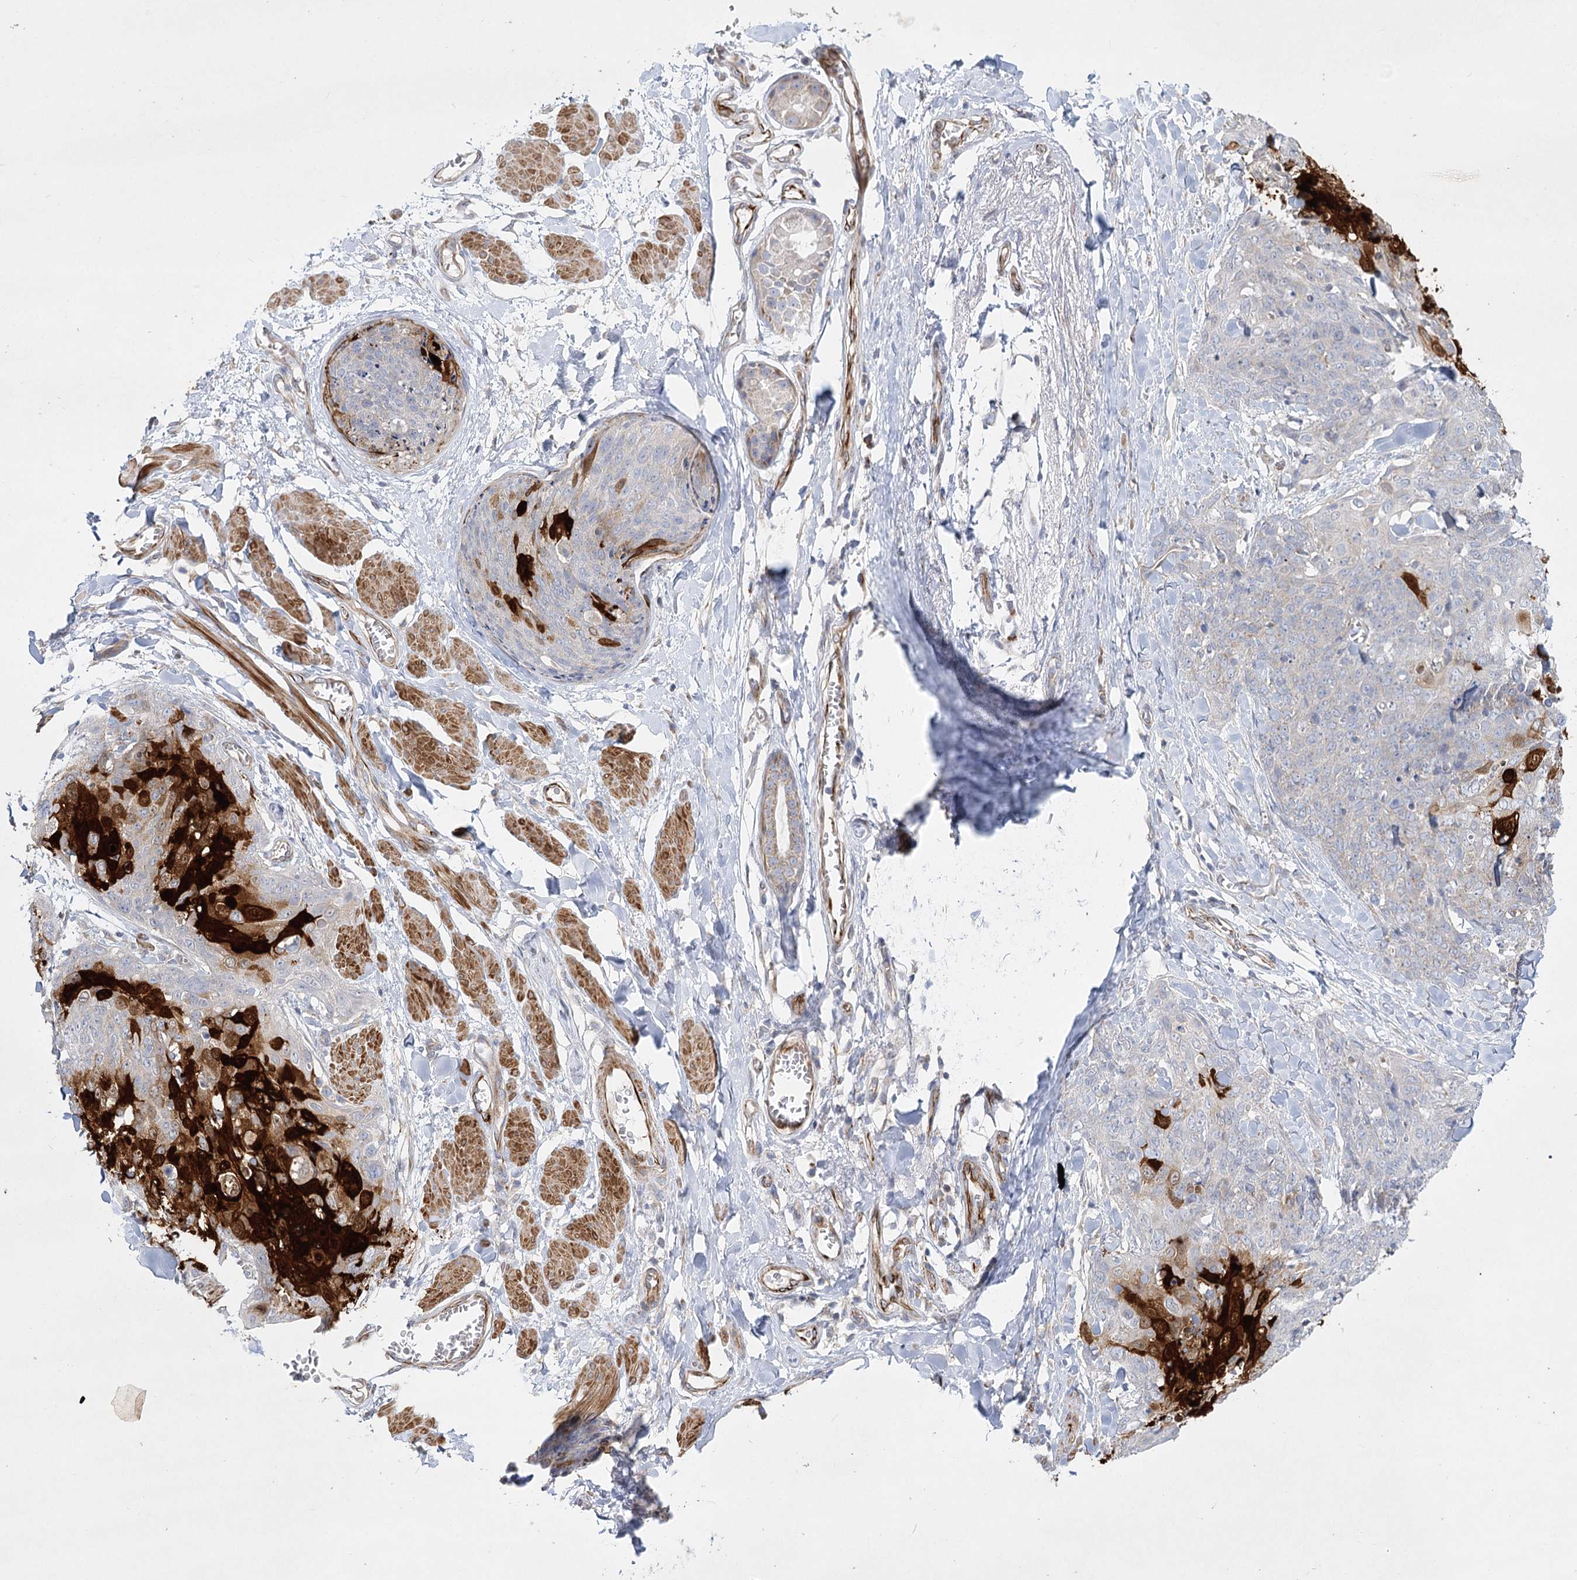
{"staining": {"intensity": "negative", "quantity": "none", "location": "none"}, "tissue": "skin cancer", "cell_type": "Tumor cells", "image_type": "cancer", "snomed": [{"axis": "morphology", "description": "Squamous cell carcinoma, NOS"}, {"axis": "topography", "description": "Skin"}, {"axis": "topography", "description": "Vulva"}], "caption": "This is an IHC photomicrograph of human squamous cell carcinoma (skin). There is no positivity in tumor cells.", "gene": "DHTKD1", "patient": {"sex": "female", "age": 85}}